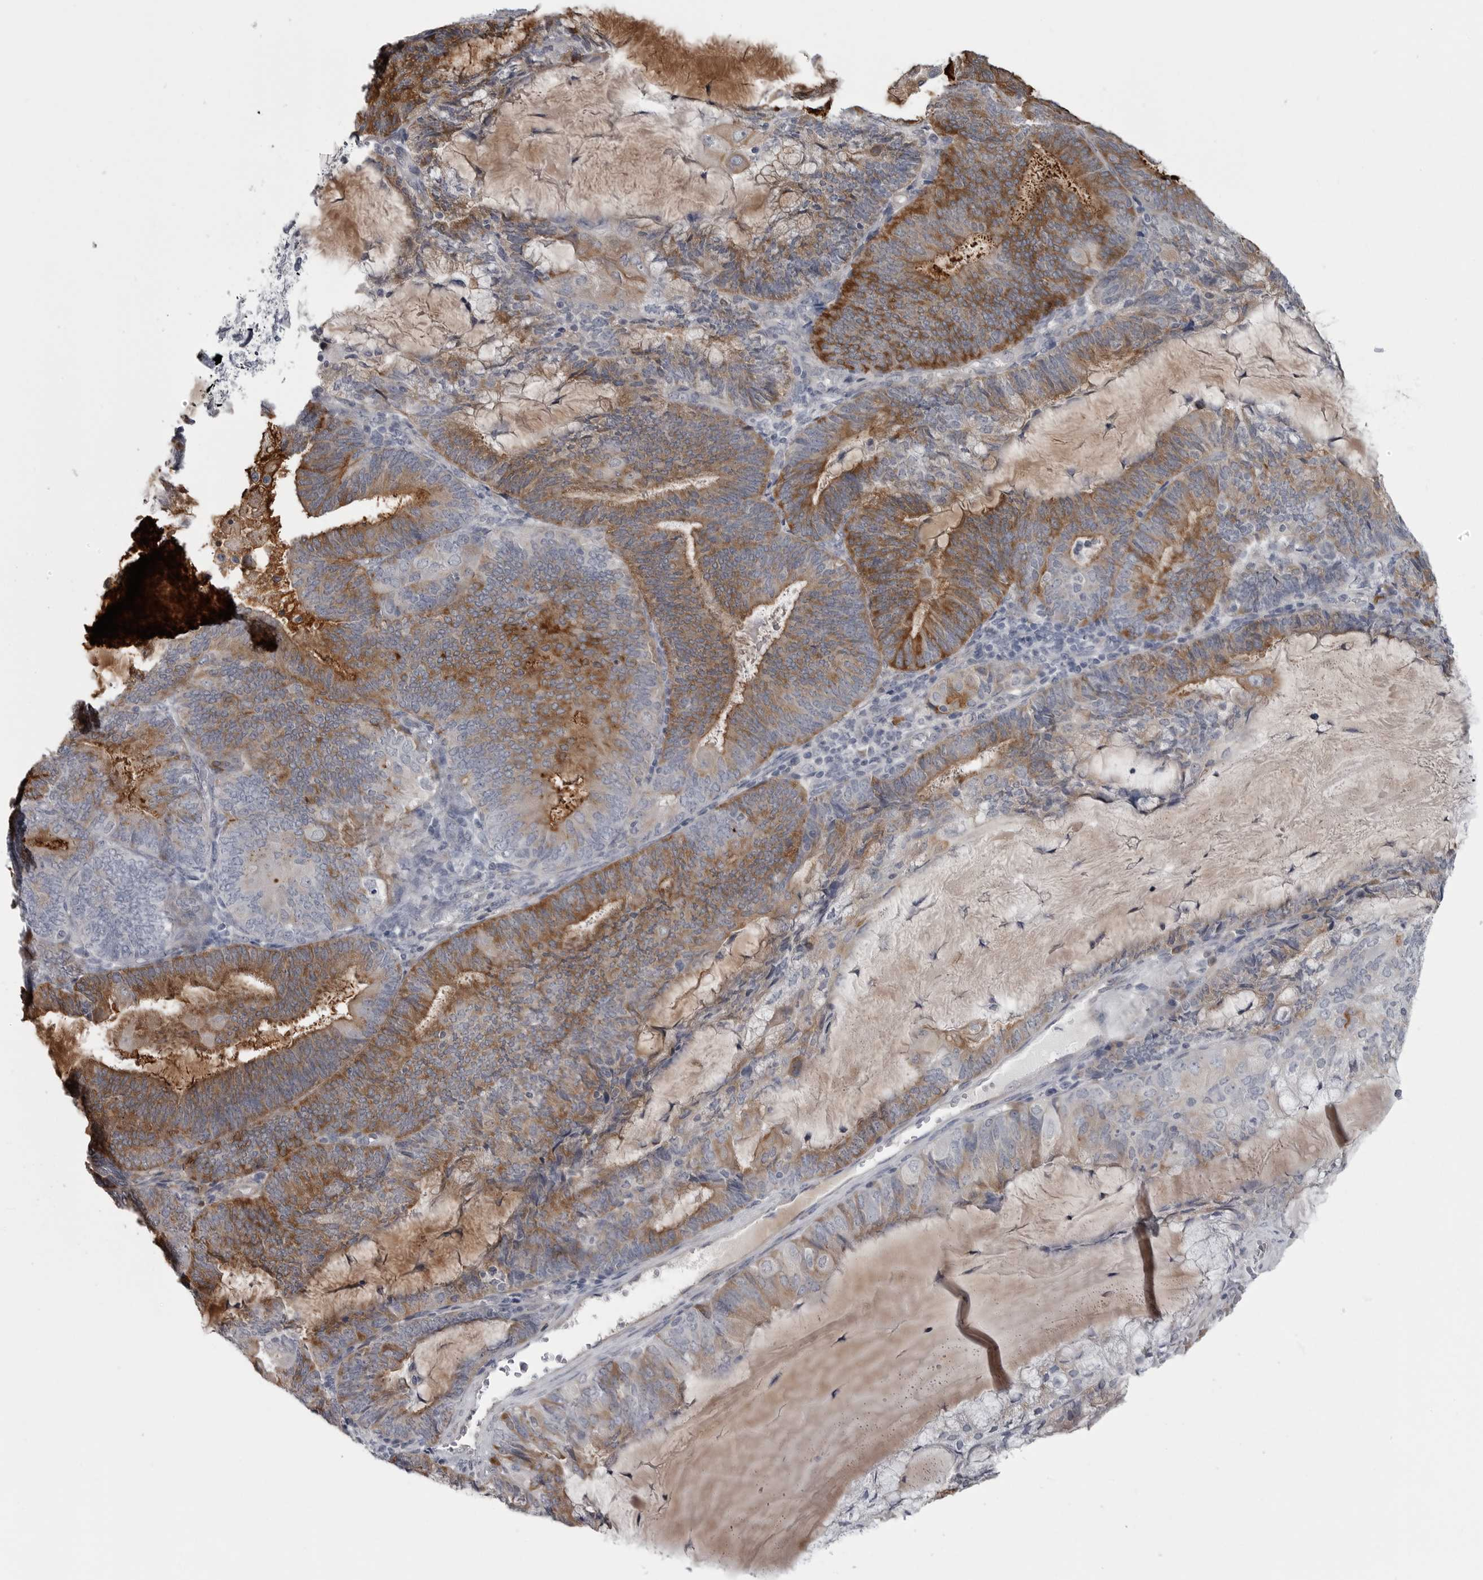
{"staining": {"intensity": "moderate", "quantity": ">75%", "location": "cytoplasmic/membranous"}, "tissue": "endometrial cancer", "cell_type": "Tumor cells", "image_type": "cancer", "snomed": [{"axis": "morphology", "description": "Adenocarcinoma, NOS"}, {"axis": "topography", "description": "Endometrium"}], "caption": "Endometrial cancer stained with a protein marker reveals moderate staining in tumor cells.", "gene": "MYOC", "patient": {"sex": "female", "age": 81}}